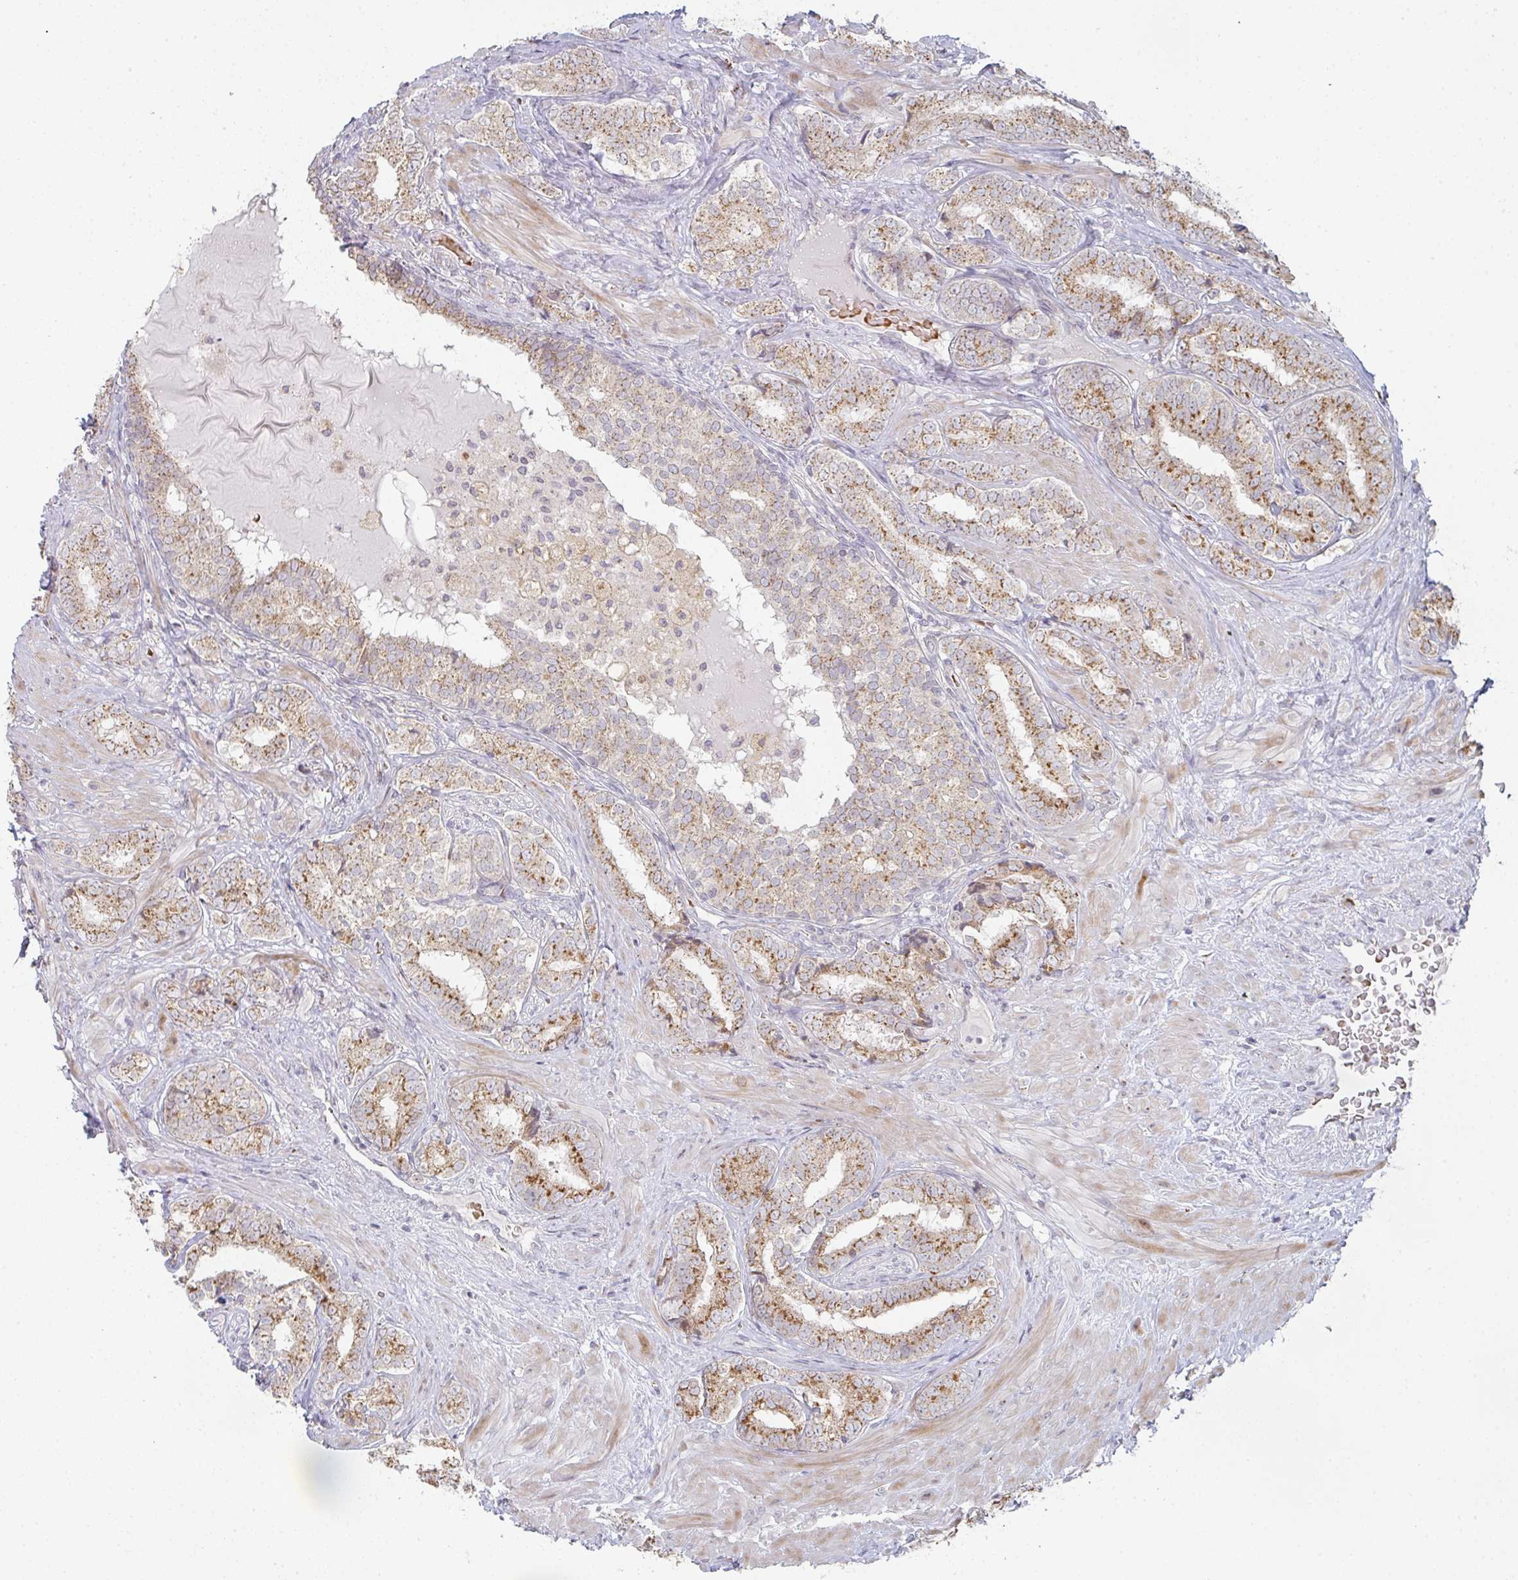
{"staining": {"intensity": "moderate", "quantity": ">75%", "location": "cytoplasmic/membranous"}, "tissue": "prostate cancer", "cell_type": "Tumor cells", "image_type": "cancer", "snomed": [{"axis": "morphology", "description": "Adenocarcinoma, High grade"}, {"axis": "topography", "description": "Prostate"}], "caption": "Tumor cells demonstrate medium levels of moderate cytoplasmic/membranous positivity in approximately >75% of cells in human prostate cancer (high-grade adenocarcinoma).", "gene": "ZNF526", "patient": {"sex": "male", "age": 72}}